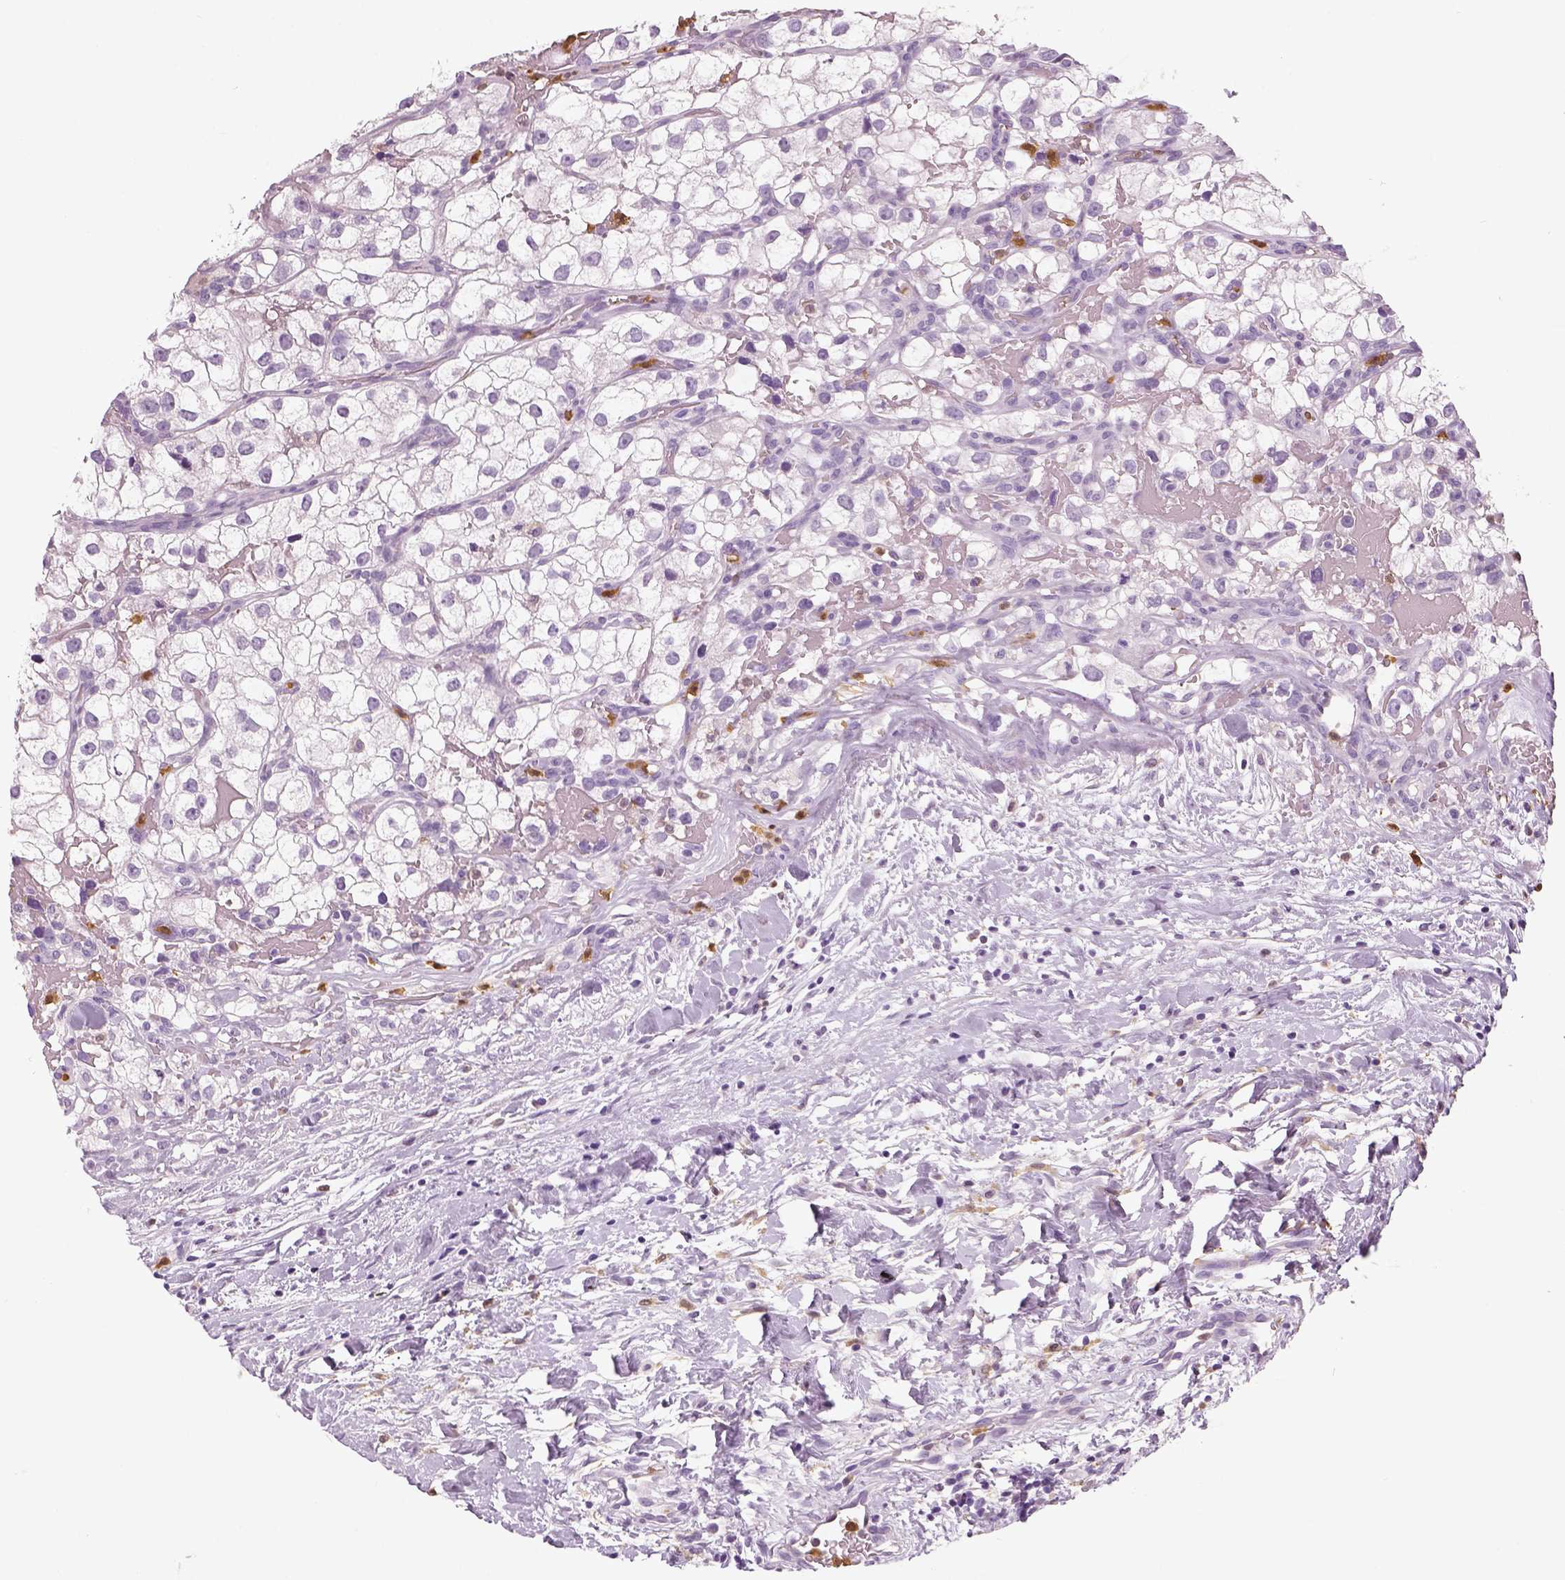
{"staining": {"intensity": "negative", "quantity": "none", "location": "none"}, "tissue": "renal cancer", "cell_type": "Tumor cells", "image_type": "cancer", "snomed": [{"axis": "morphology", "description": "Adenocarcinoma, NOS"}, {"axis": "topography", "description": "Kidney"}], "caption": "Immunohistochemistry image of neoplastic tissue: human adenocarcinoma (renal) stained with DAB reveals no significant protein positivity in tumor cells.", "gene": "NECAB2", "patient": {"sex": "male", "age": 59}}